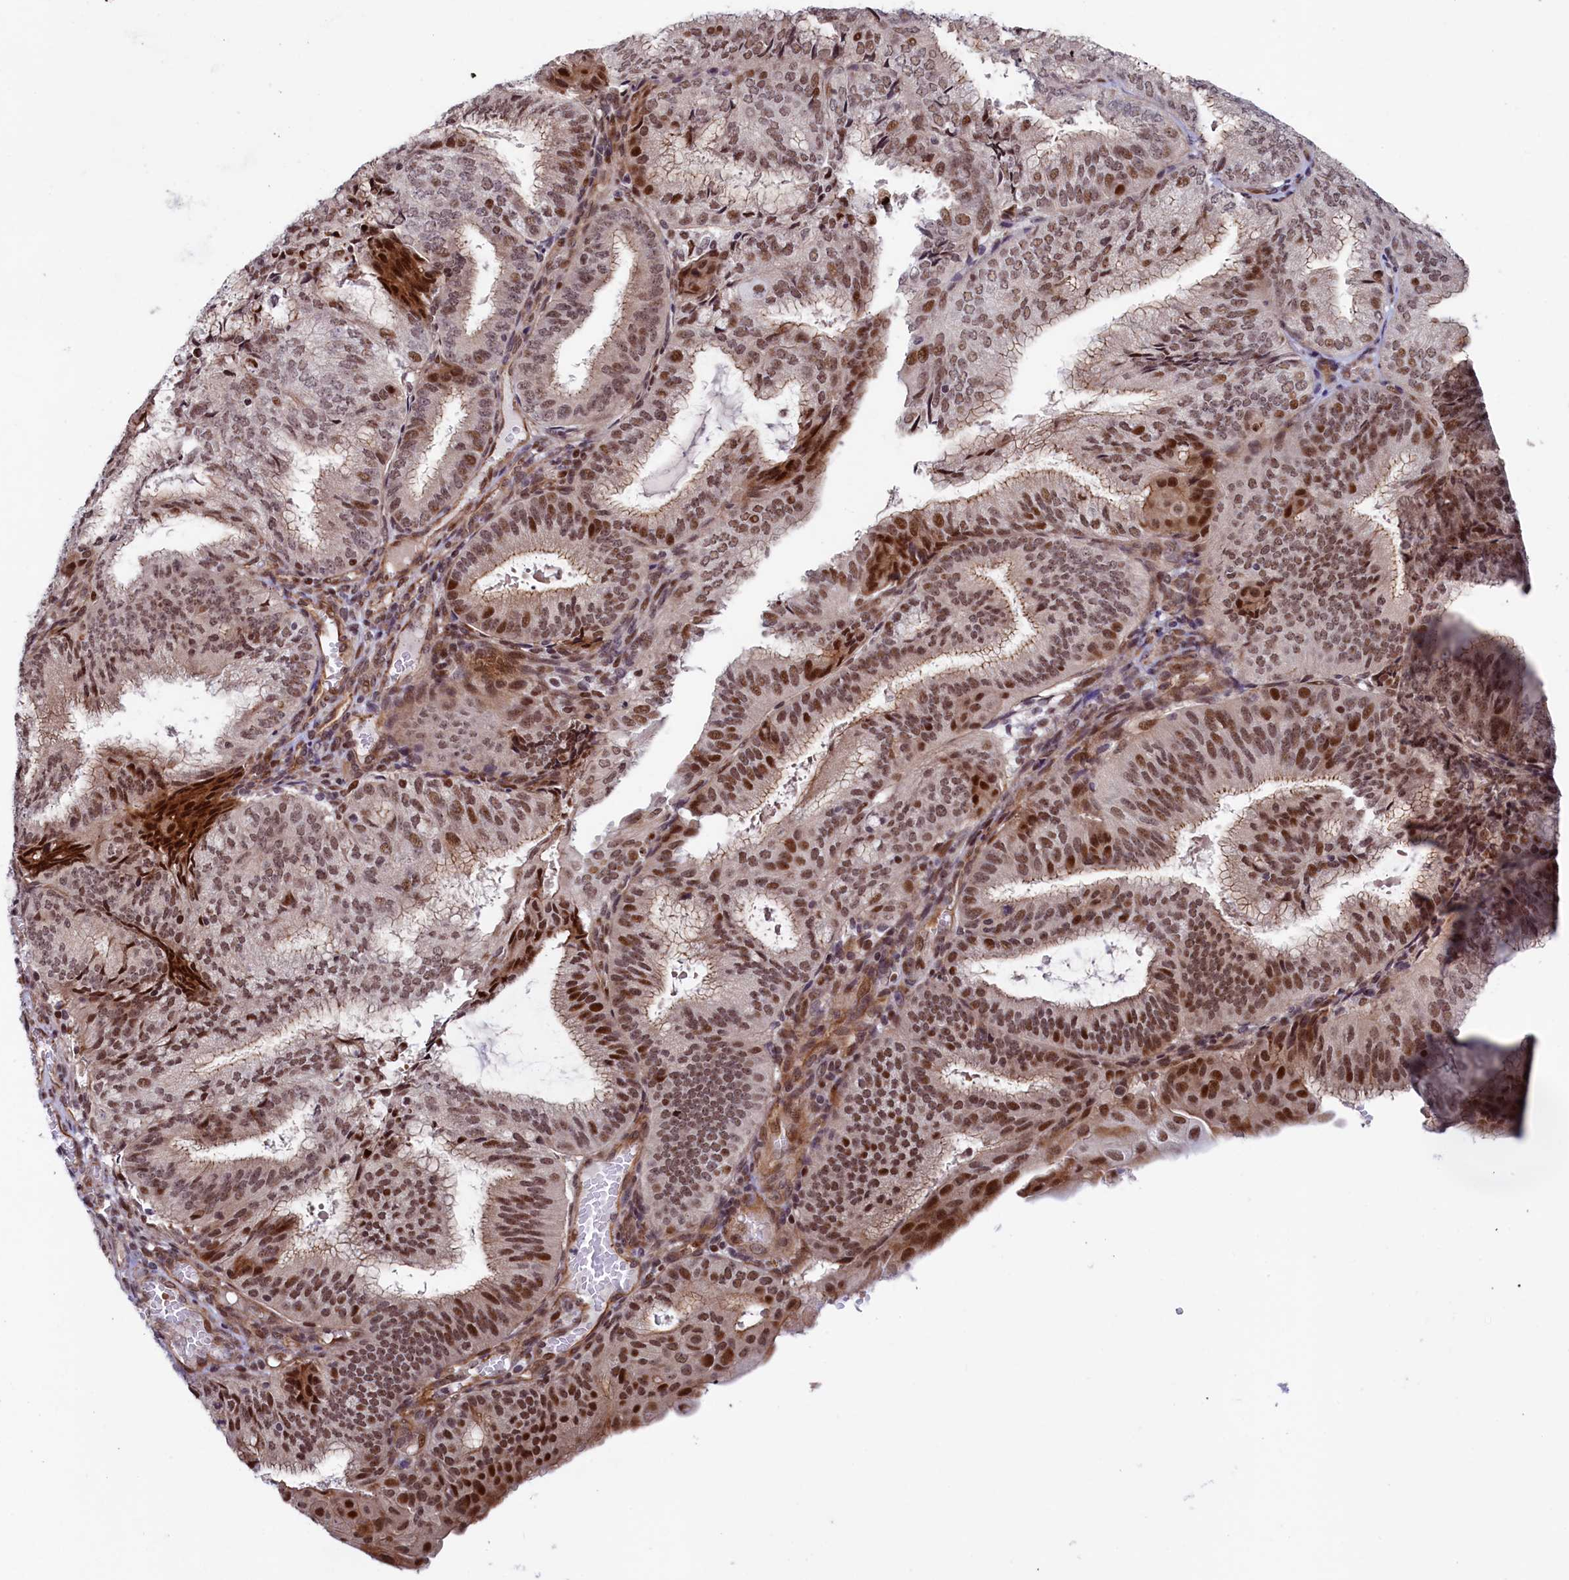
{"staining": {"intensity": "strong", "quantity": ">75%", "location": "cytoplasmic/membranous,nuclear"}, "tissue": "endometrial cancer", "cell_type": "Tumor cells", "image_type": "cancer", "snomed": [{"axis": "morphology", "description": "Adenocarcinoma, NOS"}, {"axis": "topography", "description": "Endometrium"}], "caption": "Immunohistochemistry (IHC) (DAB (3,3'-diaminobenzidine)) staining of human endometrial cancer (adenocarcinoma) shows strong cytoplasmic/membranous and nuclear protein positivity in approximately >75% of tumor cells.", "gene": "LEO1", "patient": {"sex": "female", "age": 49}}